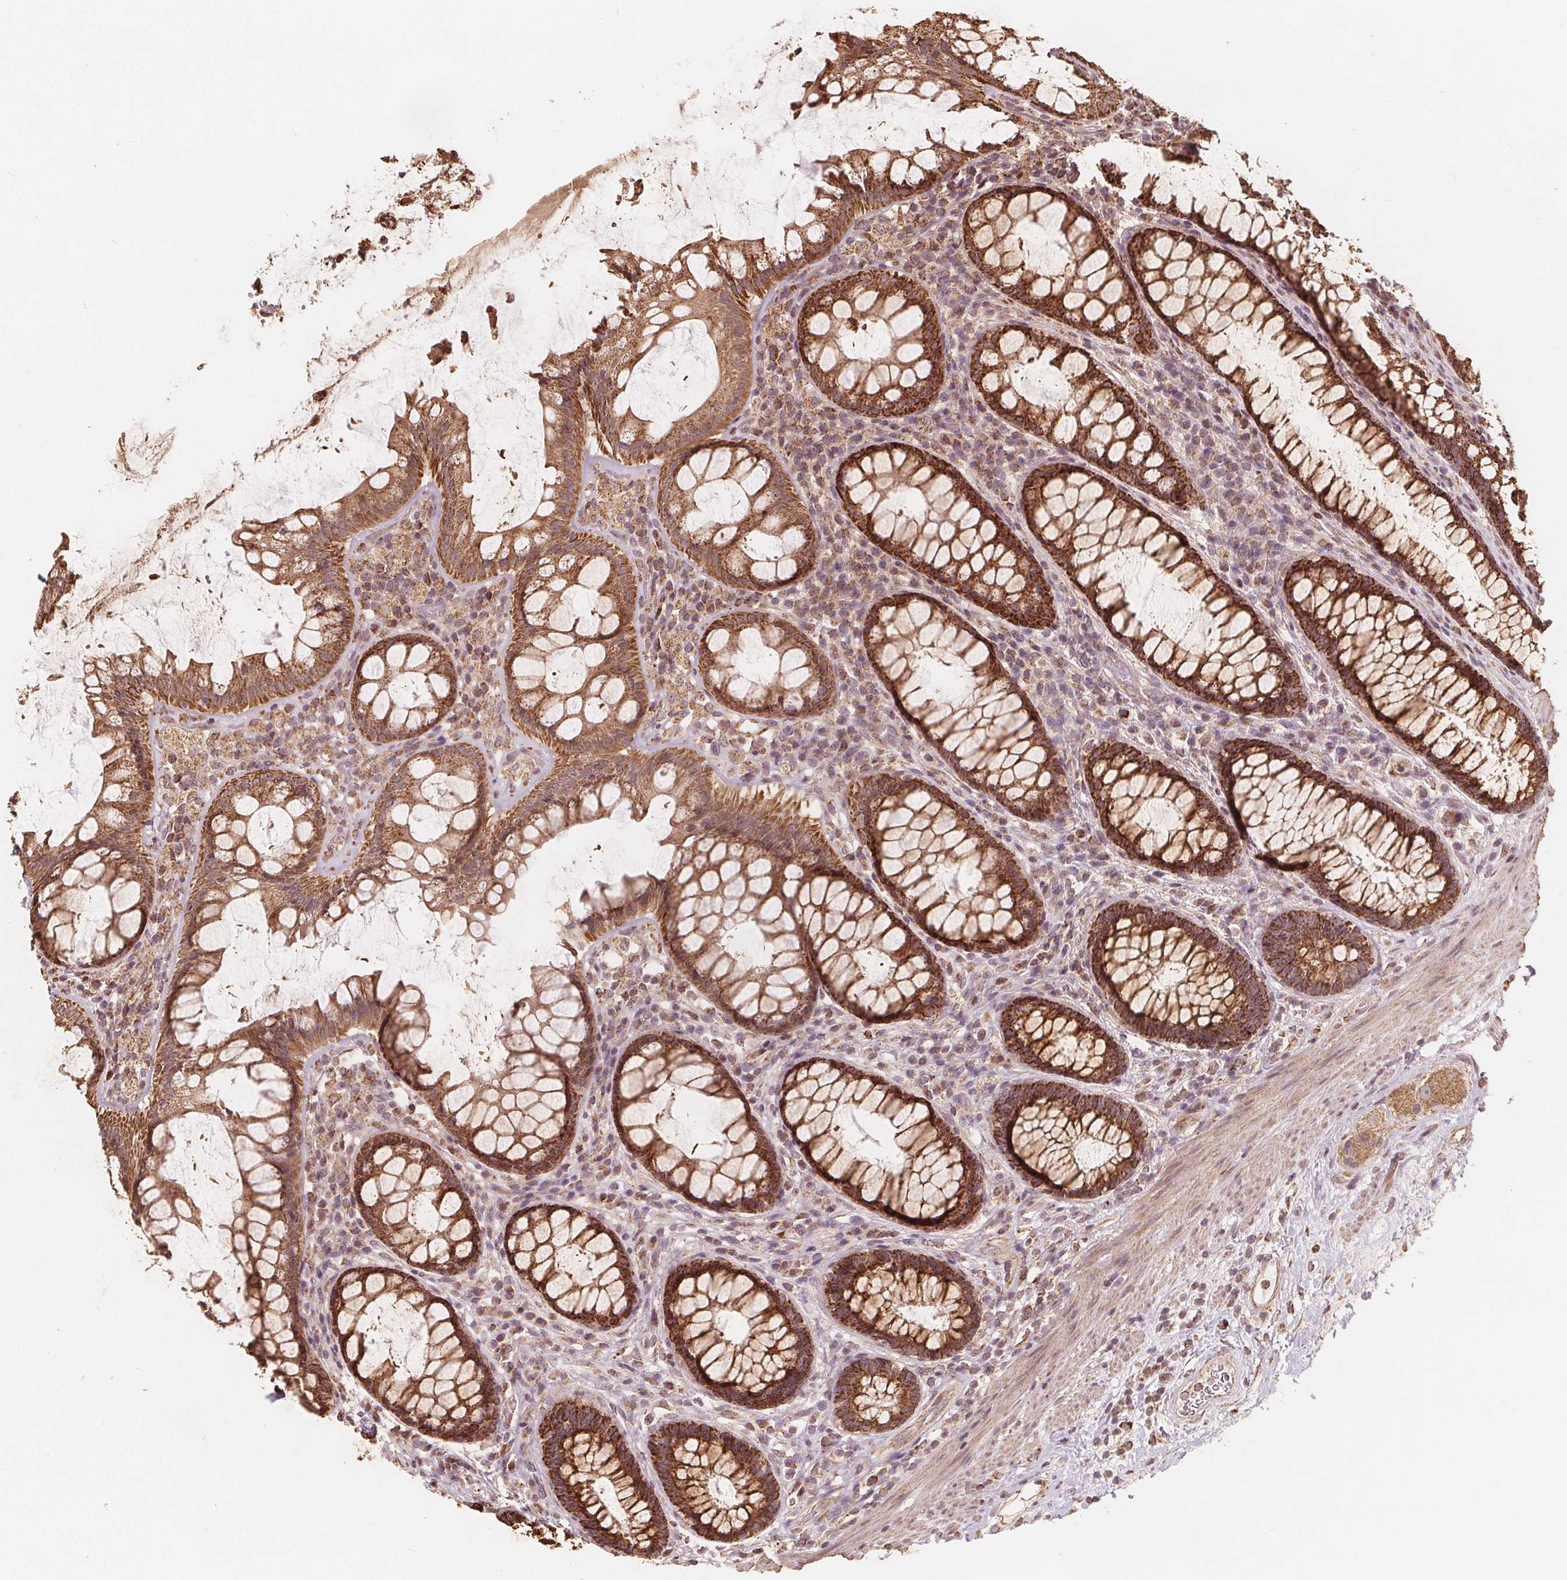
{"staining": {"intensity": "strong", "quantity": ">75%", "location": "cytoplasmic/membranous"}, "tissue": "rectum", "cell_type": "Glandular cells", "image_type": "normal", "snomed": [{"axis": "morphology", "description": "Normal tissue, NOS"}, {"axis": "topography", "description": "Rectum"}], "caption": "Immunohistochemical staining of unremarkable rectum shows >75% levels of strong cytoplasmic/membranous protein expression in about >75% of glandular cells. The staining is performed using DAB brown chromogen to label protein expression. The nuclei are counter-stained blue using hematoxylin.", "gene": "PEX26", "patient": {"sex": "male", "age": 72}}